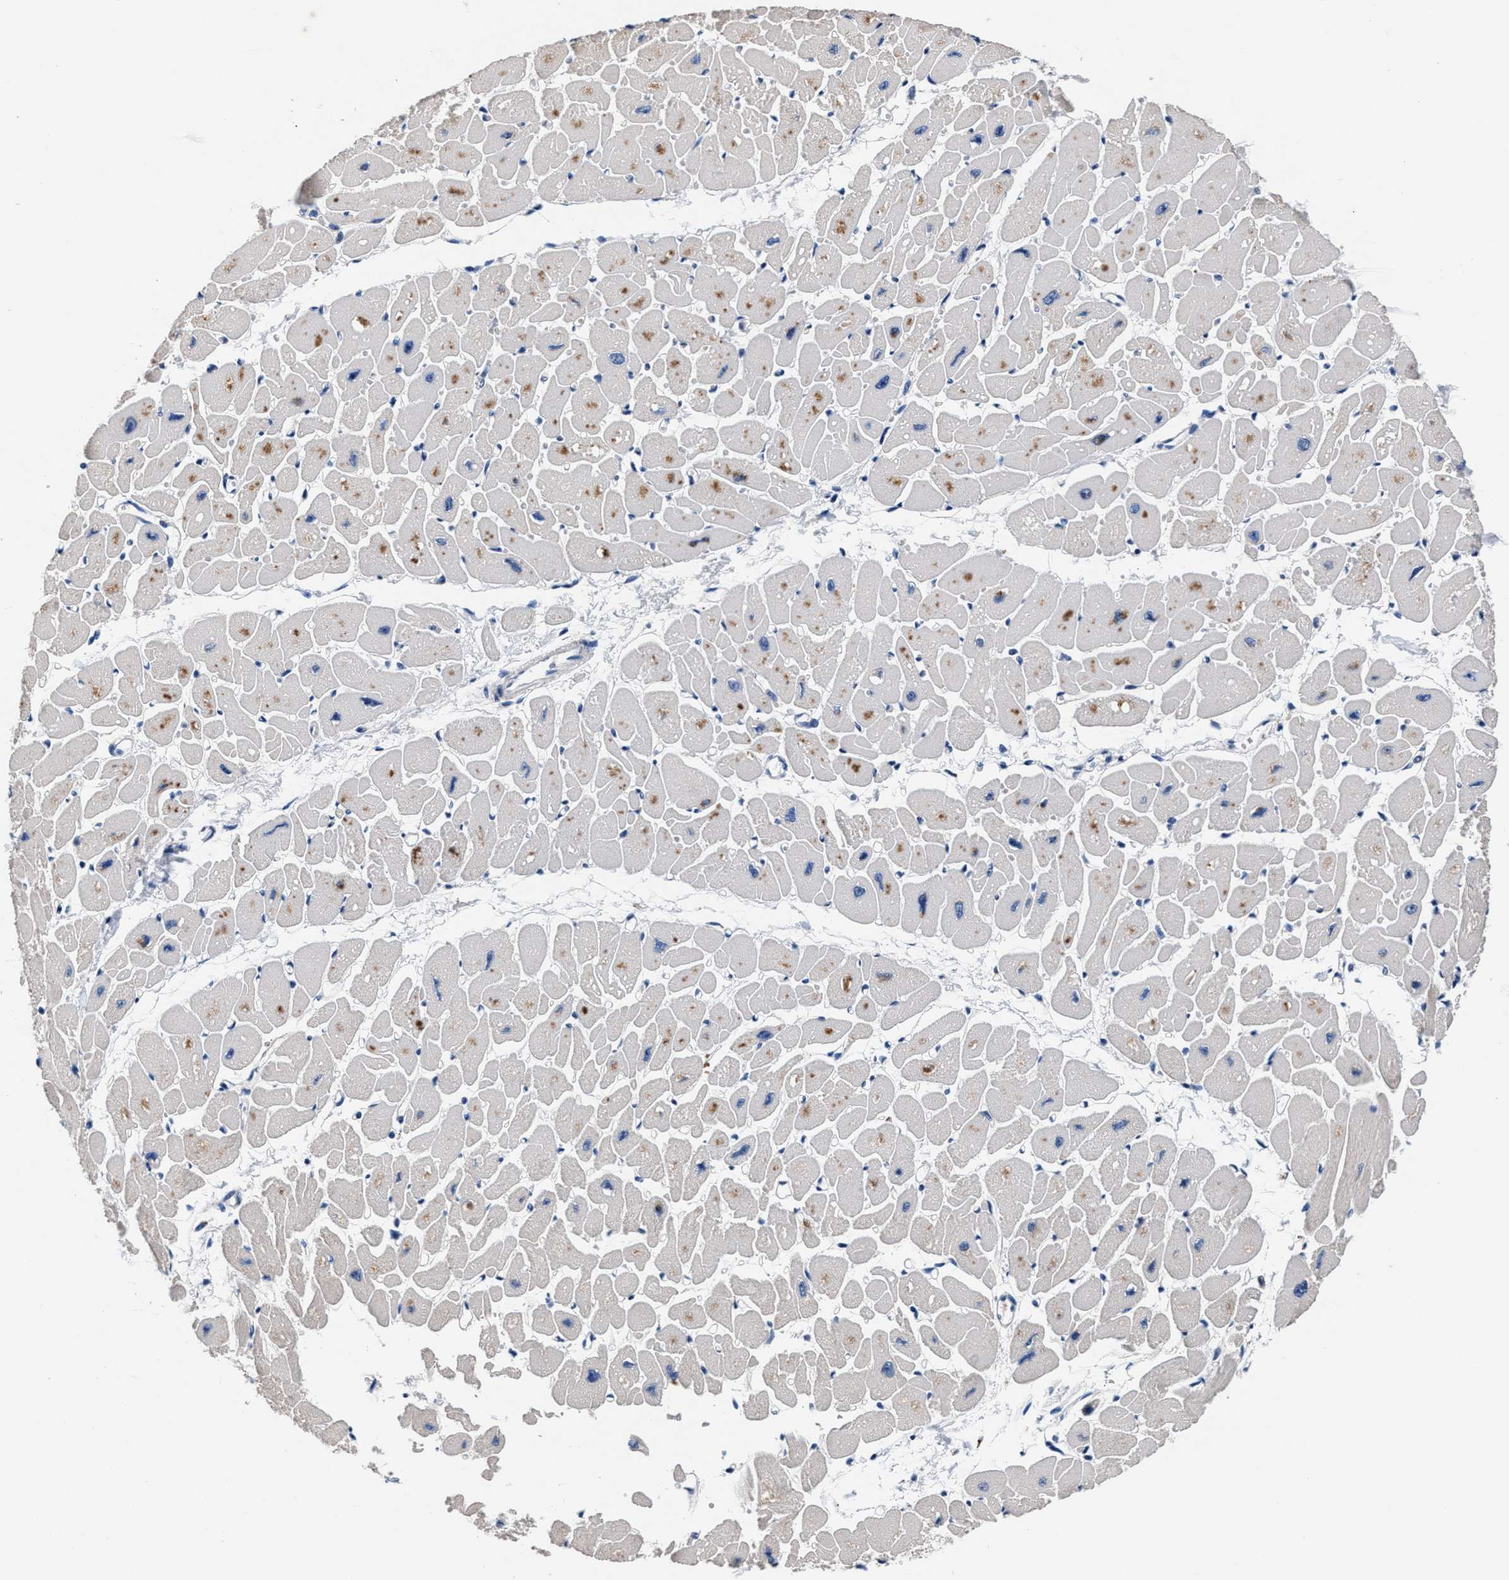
{"staining": {"intensity": "moderate", "quantity": "<25%", "location": "cytoplasmic/membranous"}, "tissue": "heart muscle", "cell_type": "Cardiomyocytes", "image_type": "normal", "snomed": [{"axis": "morphology", "description": "Normal tissue, NOS"}, {"axis": "topography", "description": "Heart"}], "caption": "Benign heart muscle reveals moderate cytoplasmic/membranous positivity in approximately <25% of cardiomyocytes, visualized by immunohistochemistry.", "gene": "GSTM1", "patient": {"sex": "female", "age": 54}}